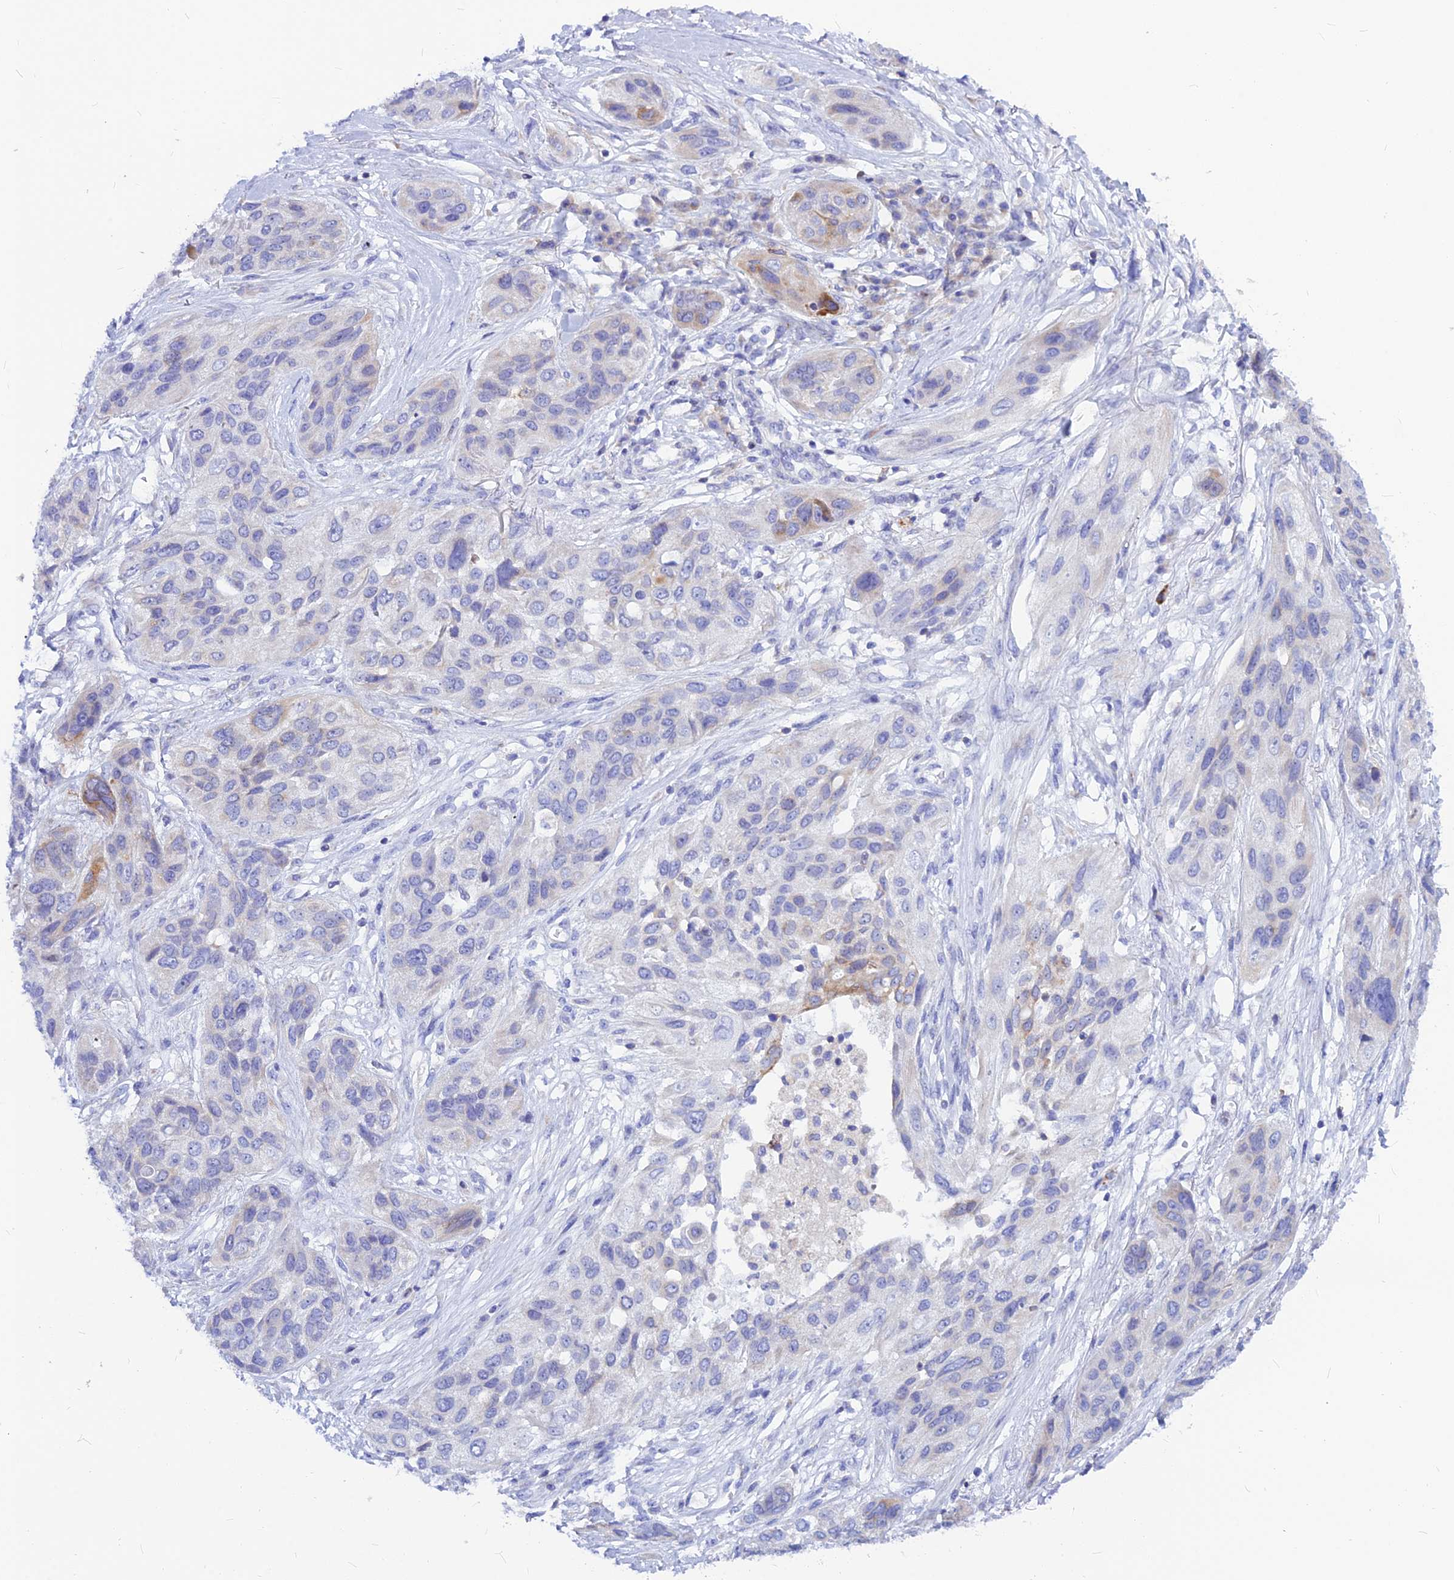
{"staining": {"intensity": "weak", "quantity": "<25%", "location": "cytoplasmic/membranous"}, "tissue": "lung cancer", "cell_type": "Tumor cells", "image_type": "cancer", "snomed": [{"axis": "morphology", "description": "Squamous cell carcinoma, NOS"}, {"axis": "topography", "description": "Lung"}], "caption": "The histopathology image reveals no staining of tumor cells in lung cancer (squamous cell carcinoma).", "gene": "CNOT6", "patient": {"sex": "female", "age": 70}}